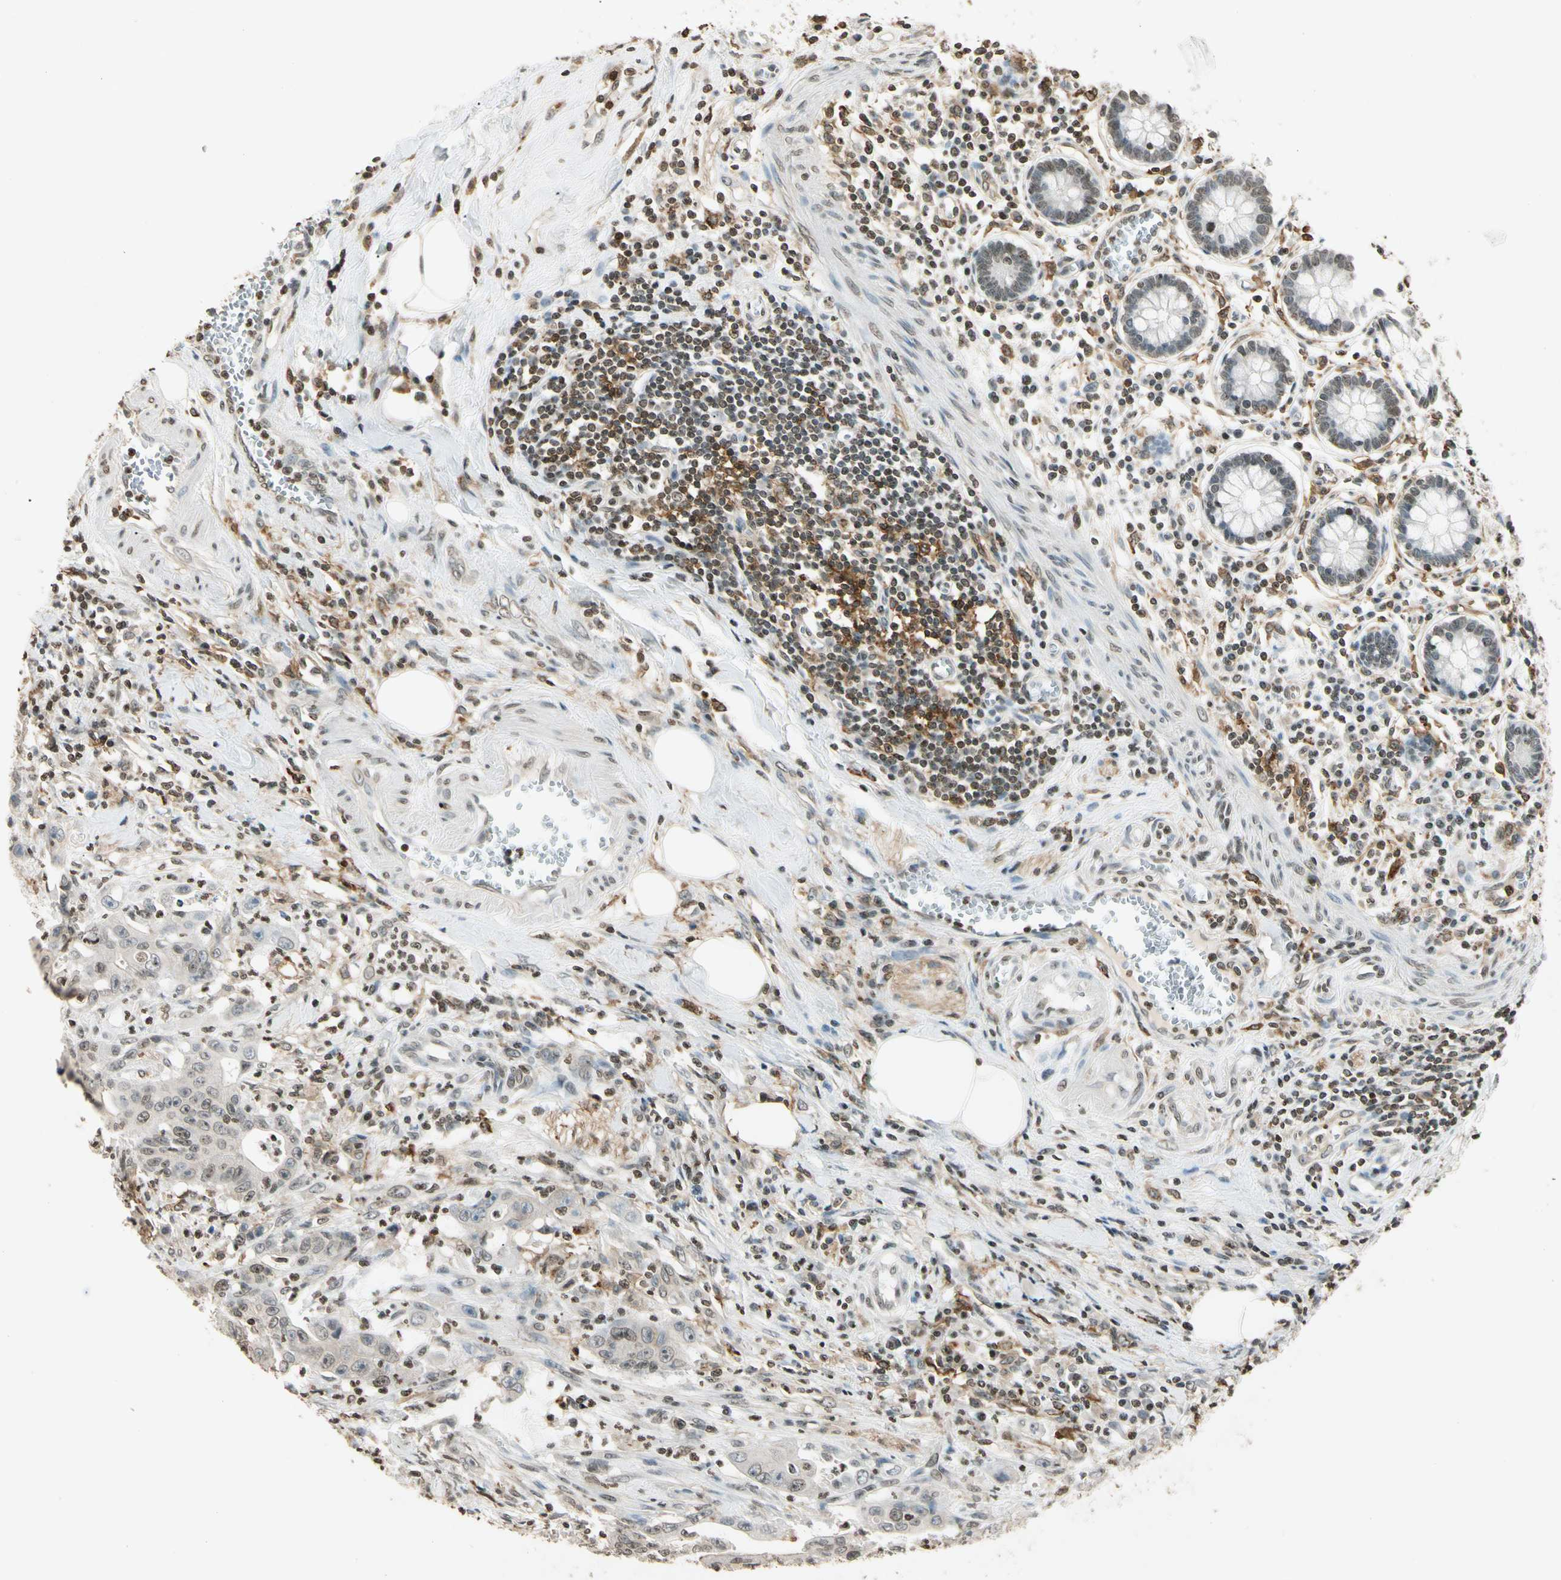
{"staining": {"intensity": "weak", "quantity": "25%-75%", "location": "nuclear"}, "tissue": "colorectal cancer", "cell_type": "Tumor cells", "image_type": "cancer", "snomed": [{"axis": "morphology", "description": "Adenocarcinoma, NOS"}, {"axis": "topography", "description": "Colon"}], "caption": "IHC photomicrograph of human adenocarcinoma (colorectal) stained for a protein (brown), which reveals low levels of weak nuclear expression in about 25%-75% of tumor cells.", "gene": "FER", "patient": {"sex": "male", "age": 45}}